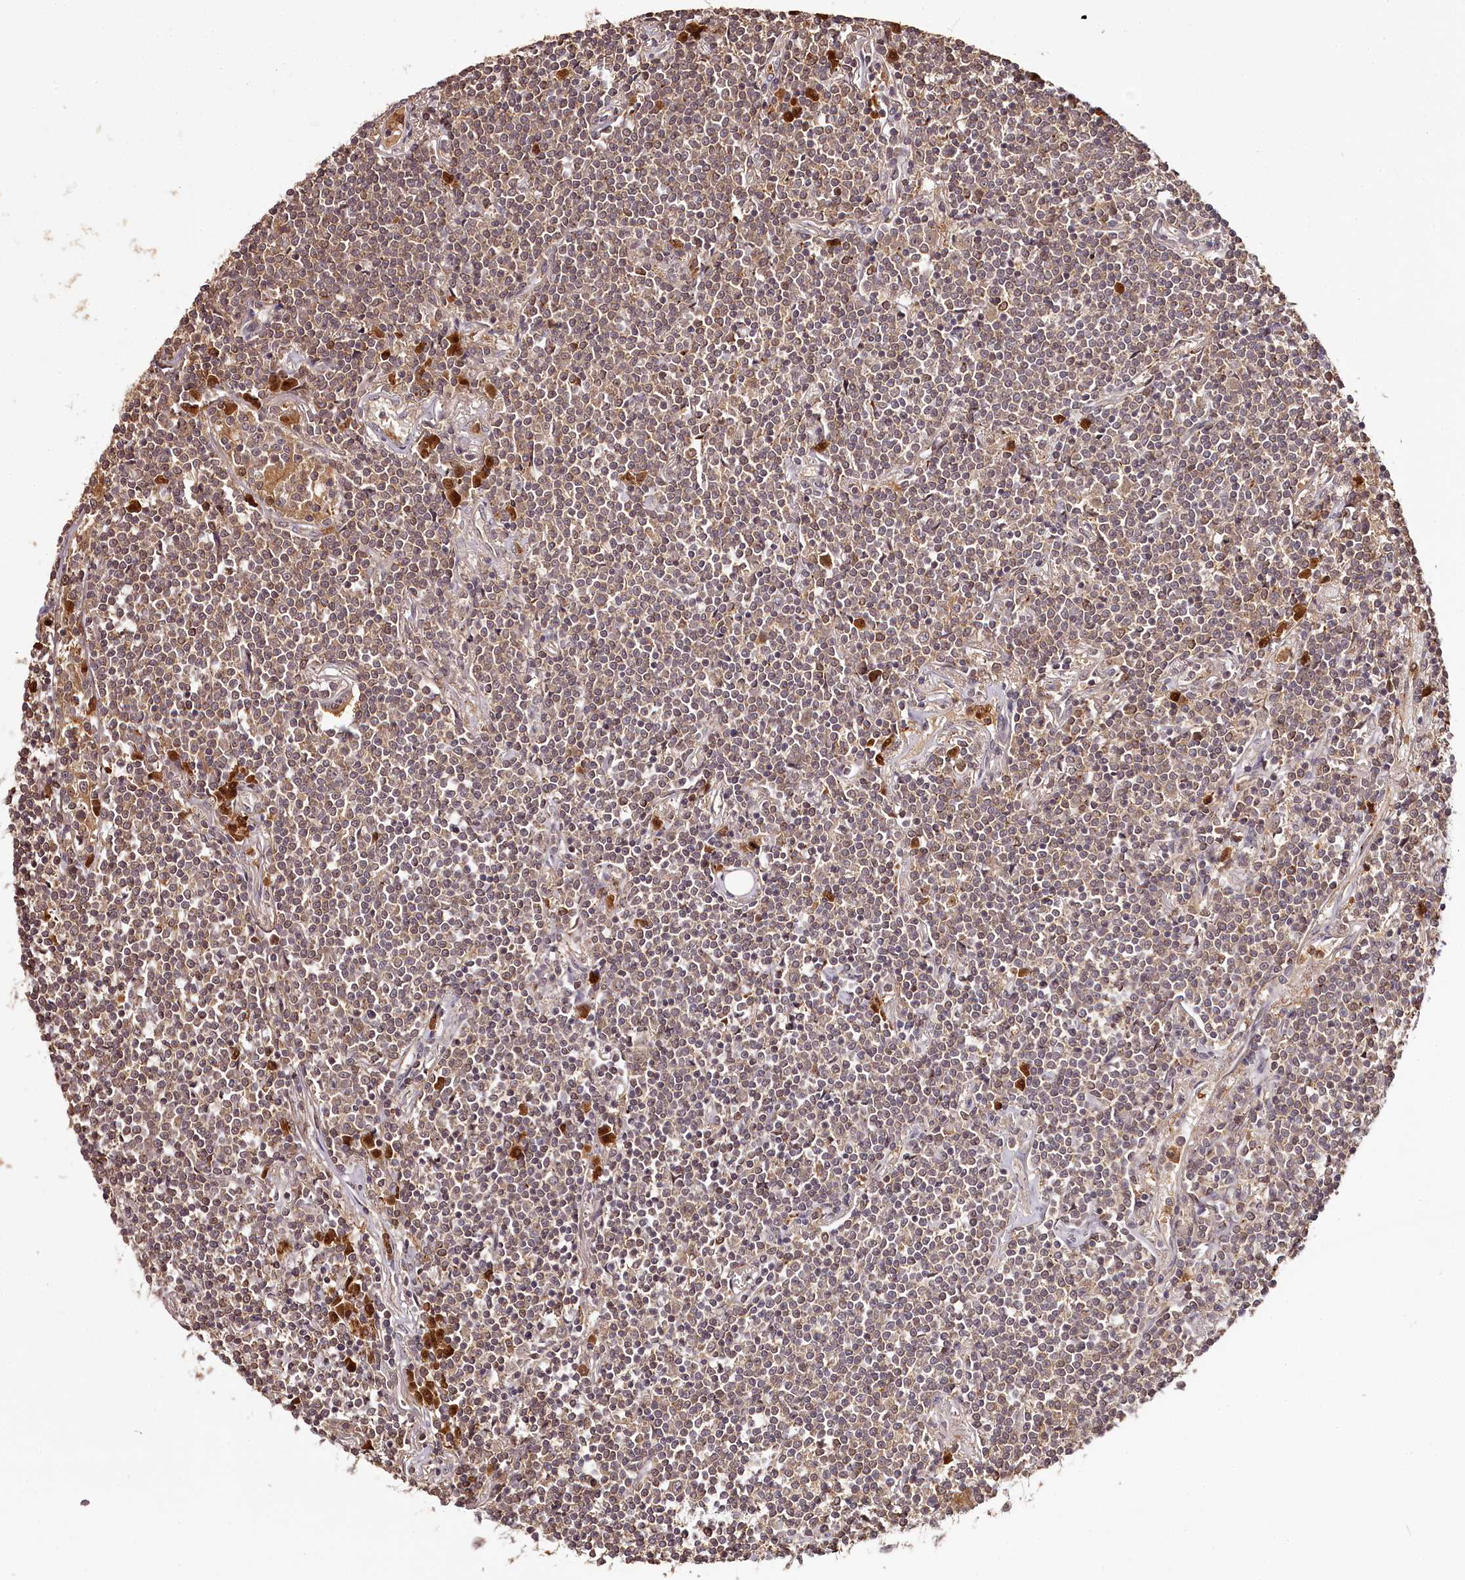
{"staining": {"intensity": "weak", "quantity": "25%-75%", "location": "cytoplasmic/membranous"}, "tissue": "lymphoma", "cell_type": "Tumor cells", "image_type": "cancer", "snomed": [{"axis": "morphology", "description": "Malignant lymphoma, non-Hodgkin's type, Low grade"}, {"axis": "topography", "description": "Lung"}], "caption": "A brown stain labels weak cytoplasmic/membranous staining of a protein in lymphoma tumor cells. The staining was performed using DAB (3,3'-diaminobenzidine), with brown indicating positive protein expression. Nuclei are stained blue with hematoxylin.", "gene": "TTC12", "patient": {"sex": "female", "age": 71}}